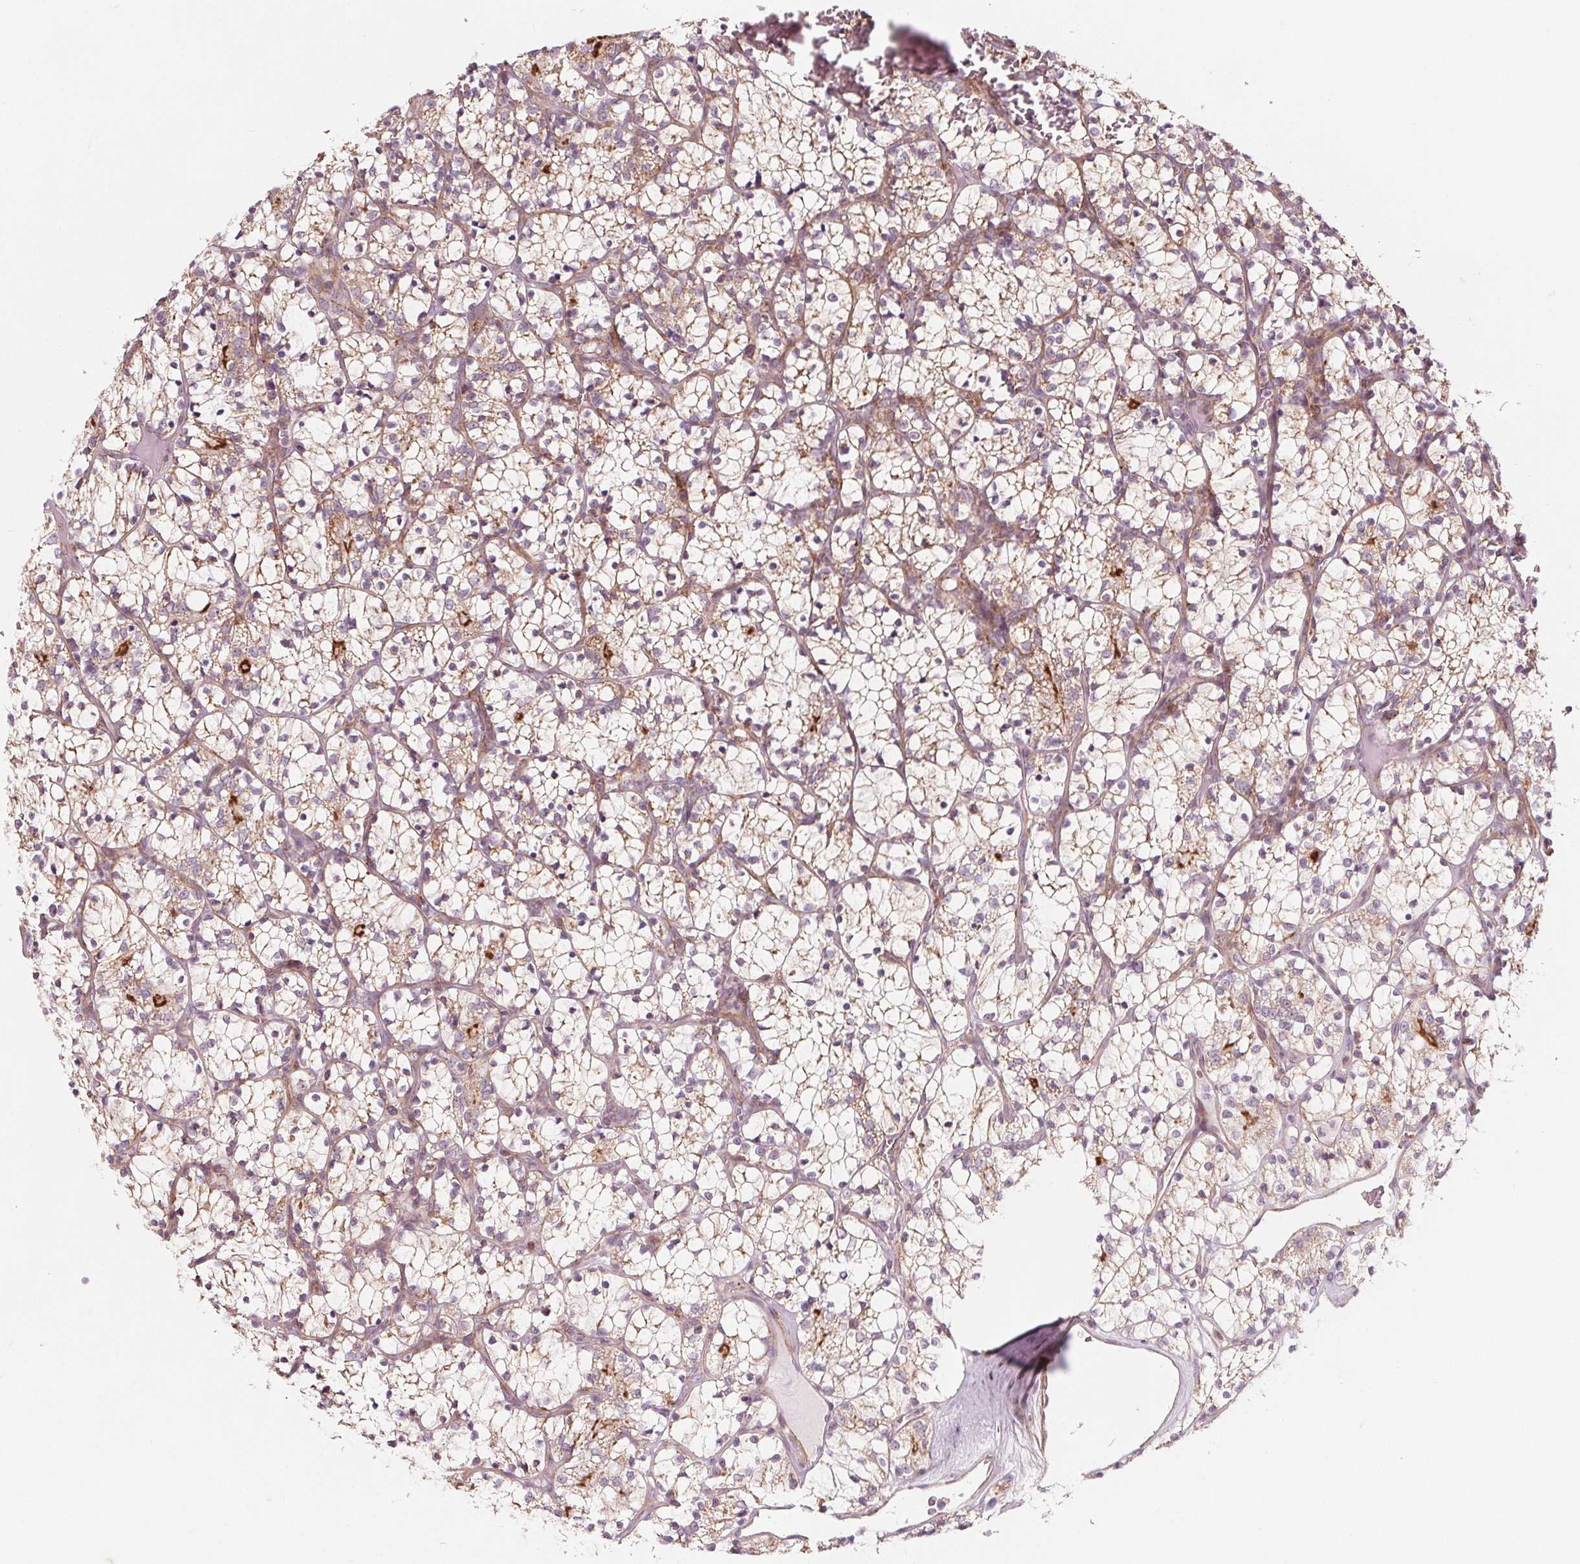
{"staining": {"intensity": "weak", "quantity": "<25%", "location": "cytoplasmic/membranous"}, "tissue": "renal cancer", "cell_type": "Tumor cells", "image_type": "cancer", "snomed": [{"axis": "morphology", "description": "Adenocarcinoma, NOS"}, {"axis": "topography", "description": "Kidney"}], "caption": "Tumor cells are negative for protein expression in human renal adenocarcinoma.", "gene": "ADAM33", "patient": {"sex": "female", "age": 69}}